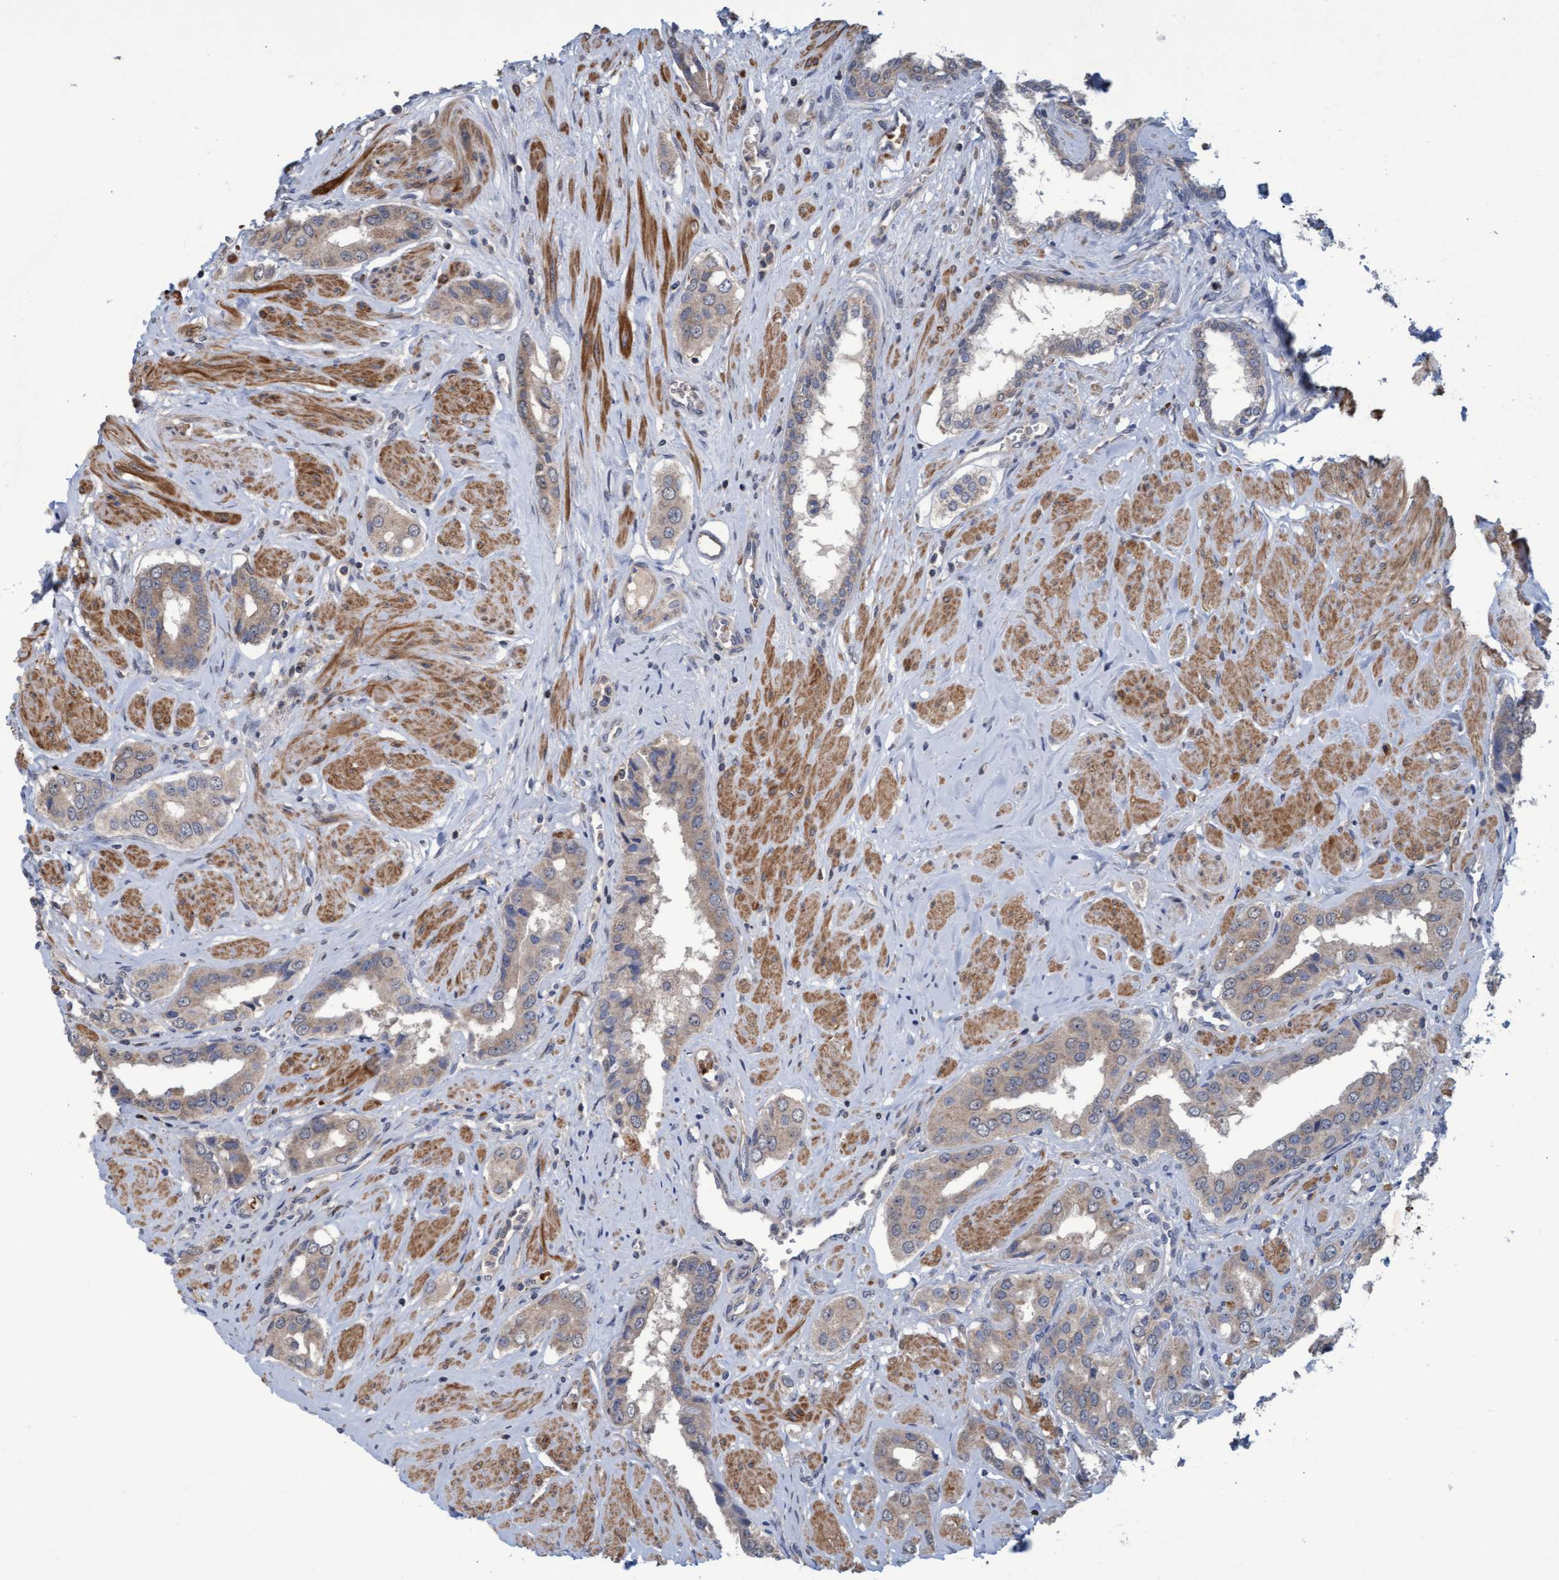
{"staining": {"intensity": "weak", "quantity": "<25%", "location": "cytoplasmic/membranous"}, "tissue": "prostate cancer", "cell_type": "Tumor cells", "image_type": "cancer", "snomed": [{"axis": "morphology", "description": "Adenocarcinoma, High grade"}, {"axis": "topography", "description": "Prostate"}], "caption": "Prostate adenocarcinoma (high-grade) stained for a protein using IHC exhibits no positivity tumor cells.", "gene": "NAA15", "patient": {"sex": "male", "age": 52}}